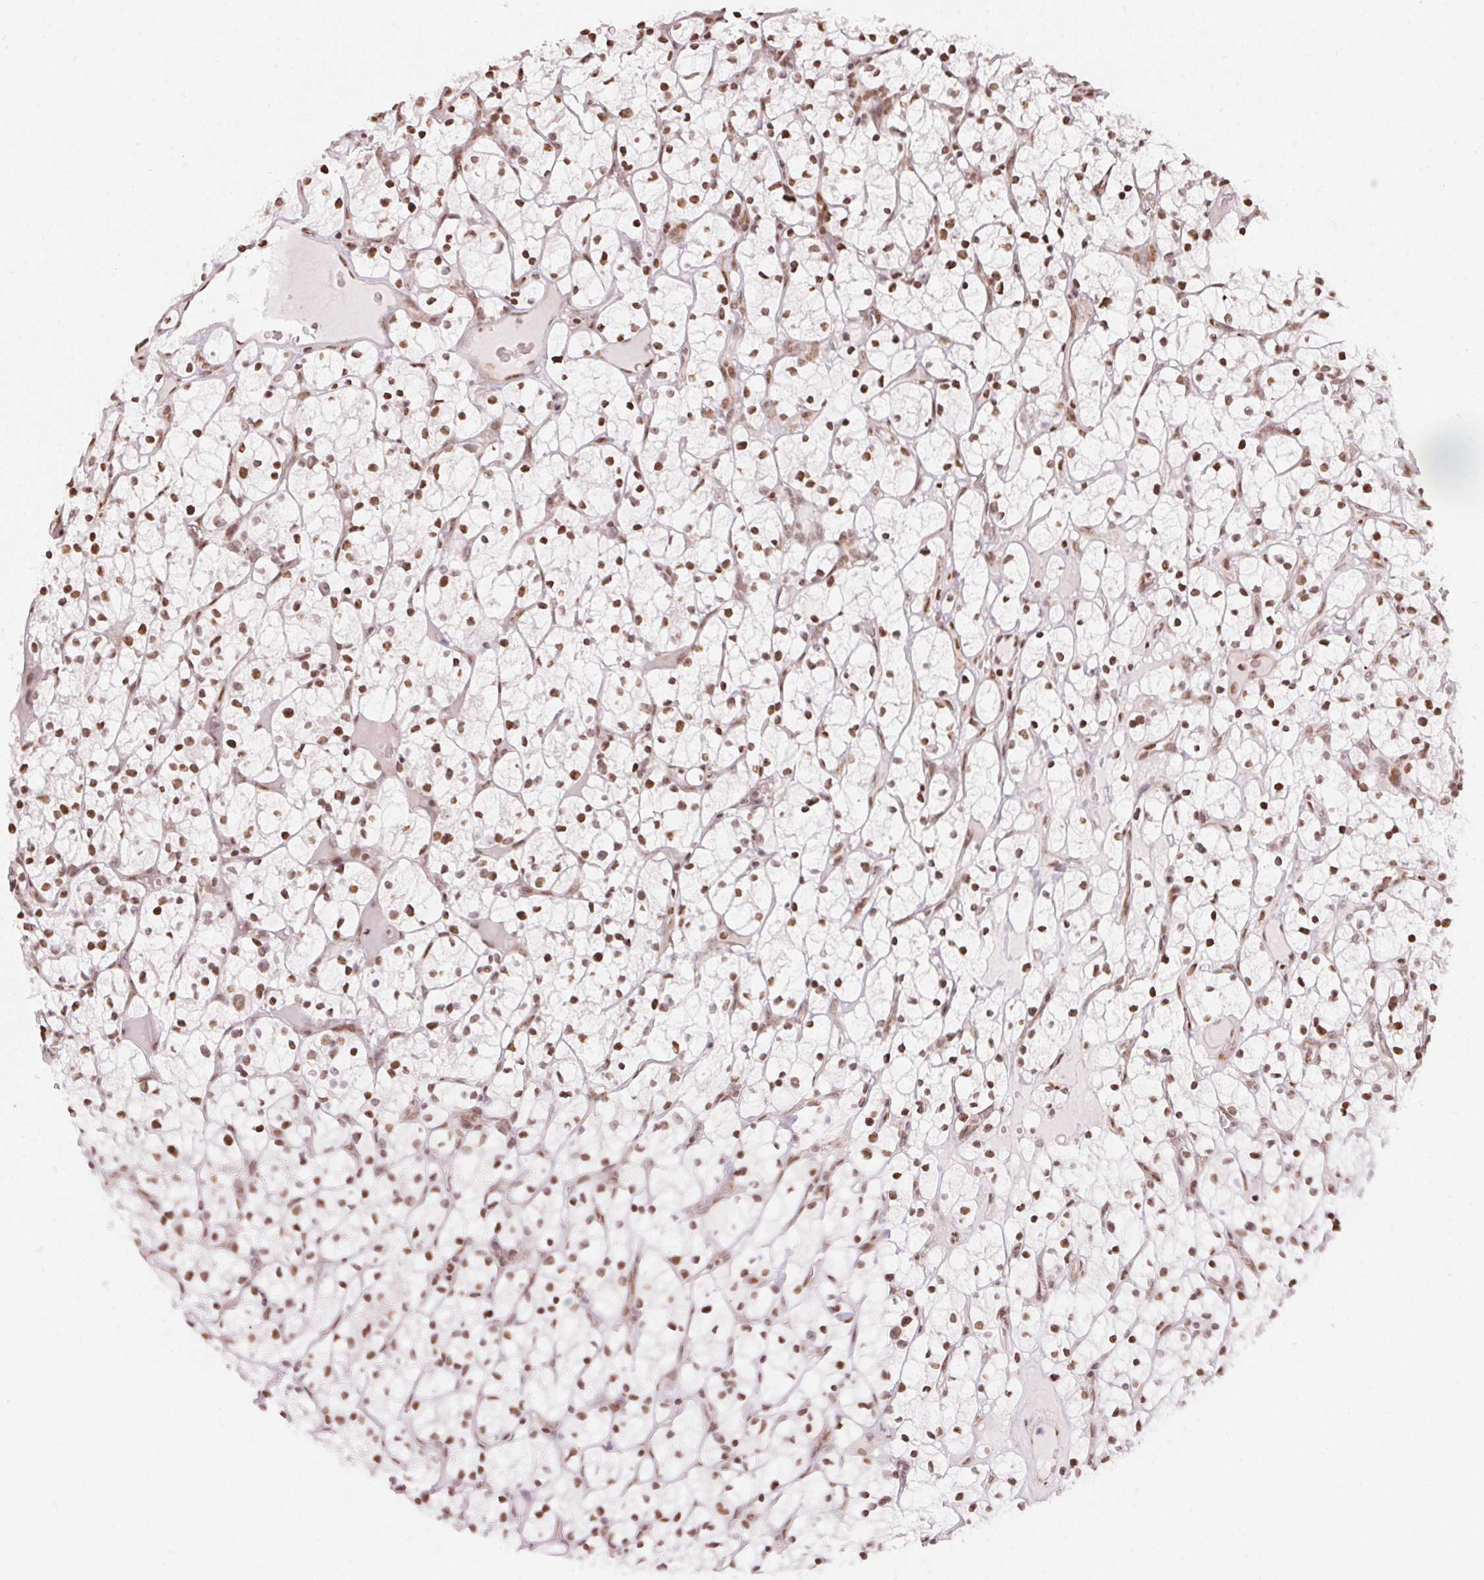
{"staining": {"intensity": "moderate", "quantity": ">75%", "location": "nuclear"}, "tissue": "renal cancer", "cell_type": "Tumor cells", "image_type": "cancer", "snomed": [{"axis": "morphology", "description": "Adenocarcinoma, NOS"}, {"axis": "topography", "description": "Kidney"}], "caption": "The photomicrograph shows a brown stain indicating the presence of a protein in the nuclear of tumor cells in renal cancer (adenocarcinoma).", "gene": "KAT6A", "patient": {"sex": "female", "age": 64}}